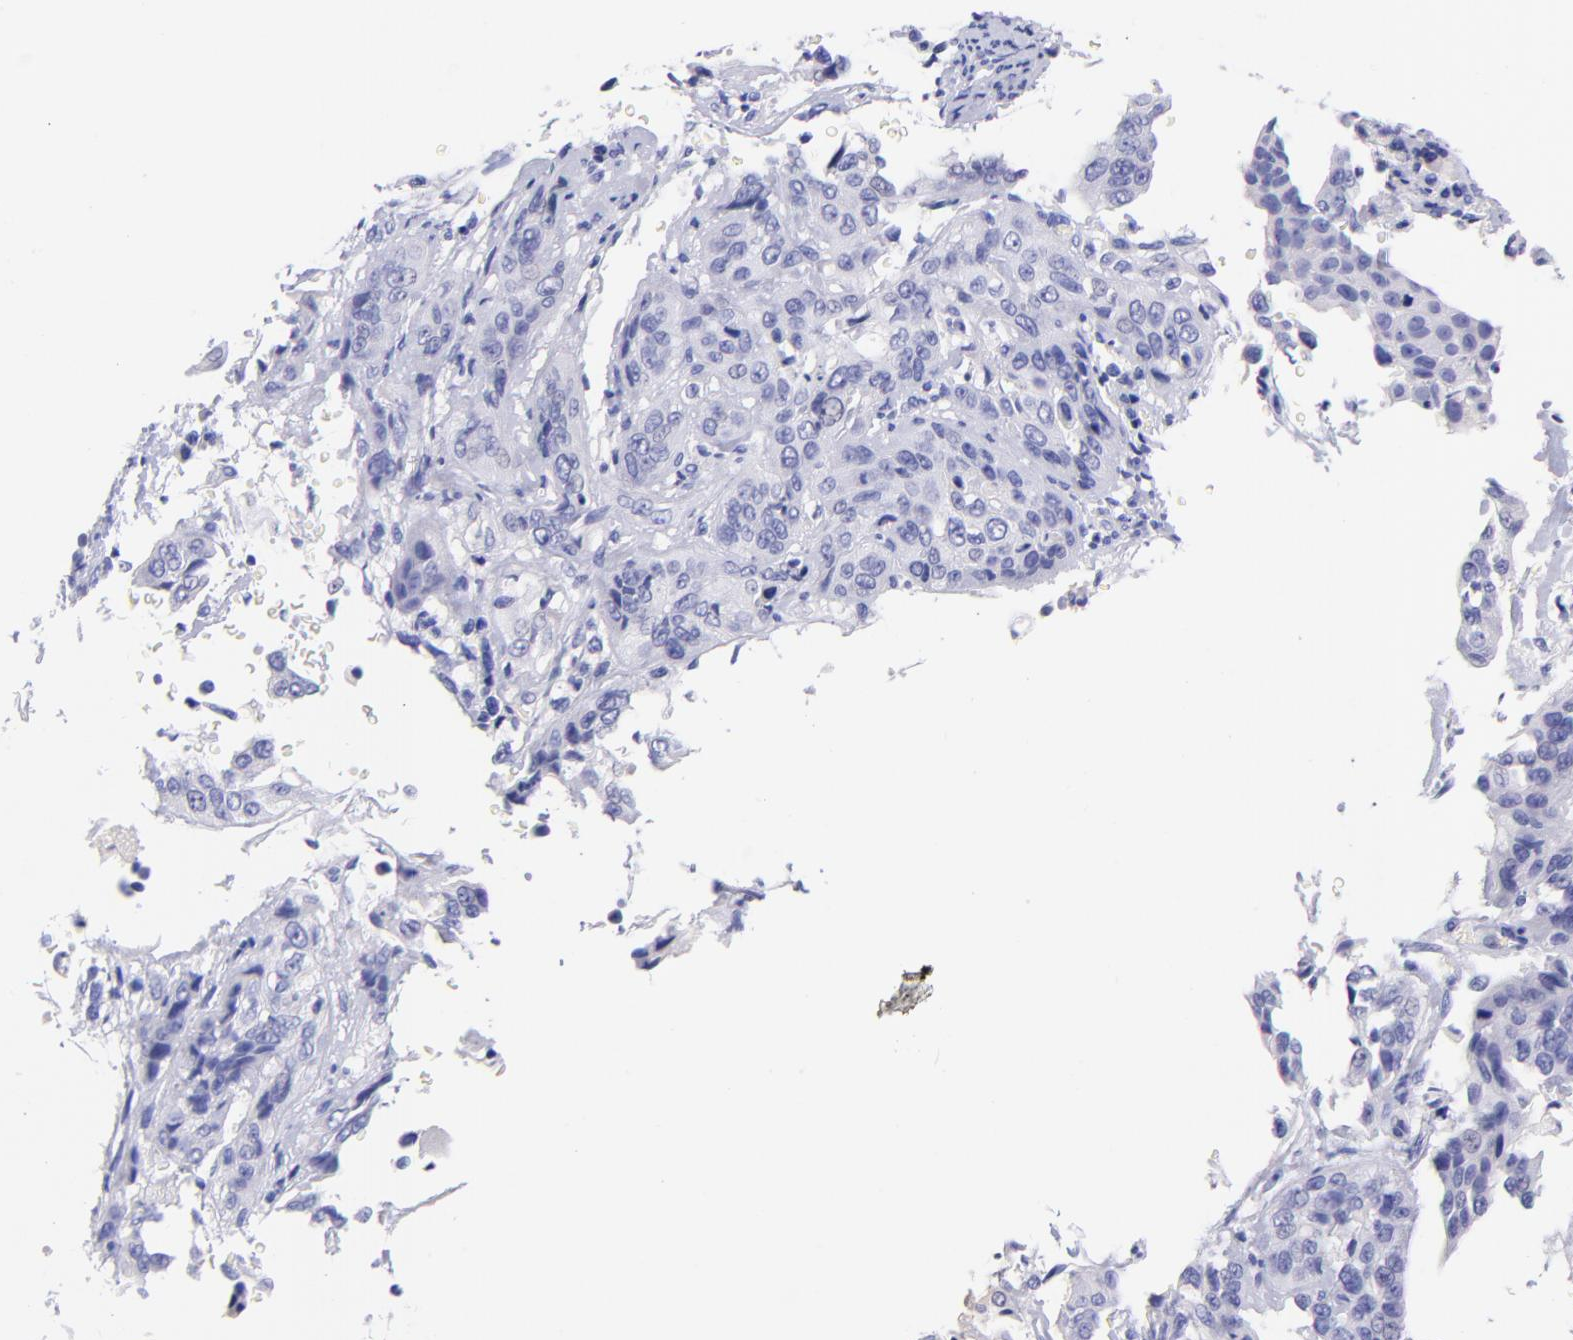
{"staining": {"intensity": "negative", "quantity": "none", "location": "none"}, "tissue": "cervical cancer", "cell_type": "Tumor cells", "image_type": "cancer", "snomed": [{"axis": "morphology", "description": "Squamous cell carcinoma, NOS"}, {"axis": "topography", "description": "Cervix"}], "caption": "High power microscopy histopathology image of an IHC micrograph of cervical cancer, revealing no significant expression in tumor cells.", "gene": "RAB3B", "patient": {"sex": "female", "age": 41}}